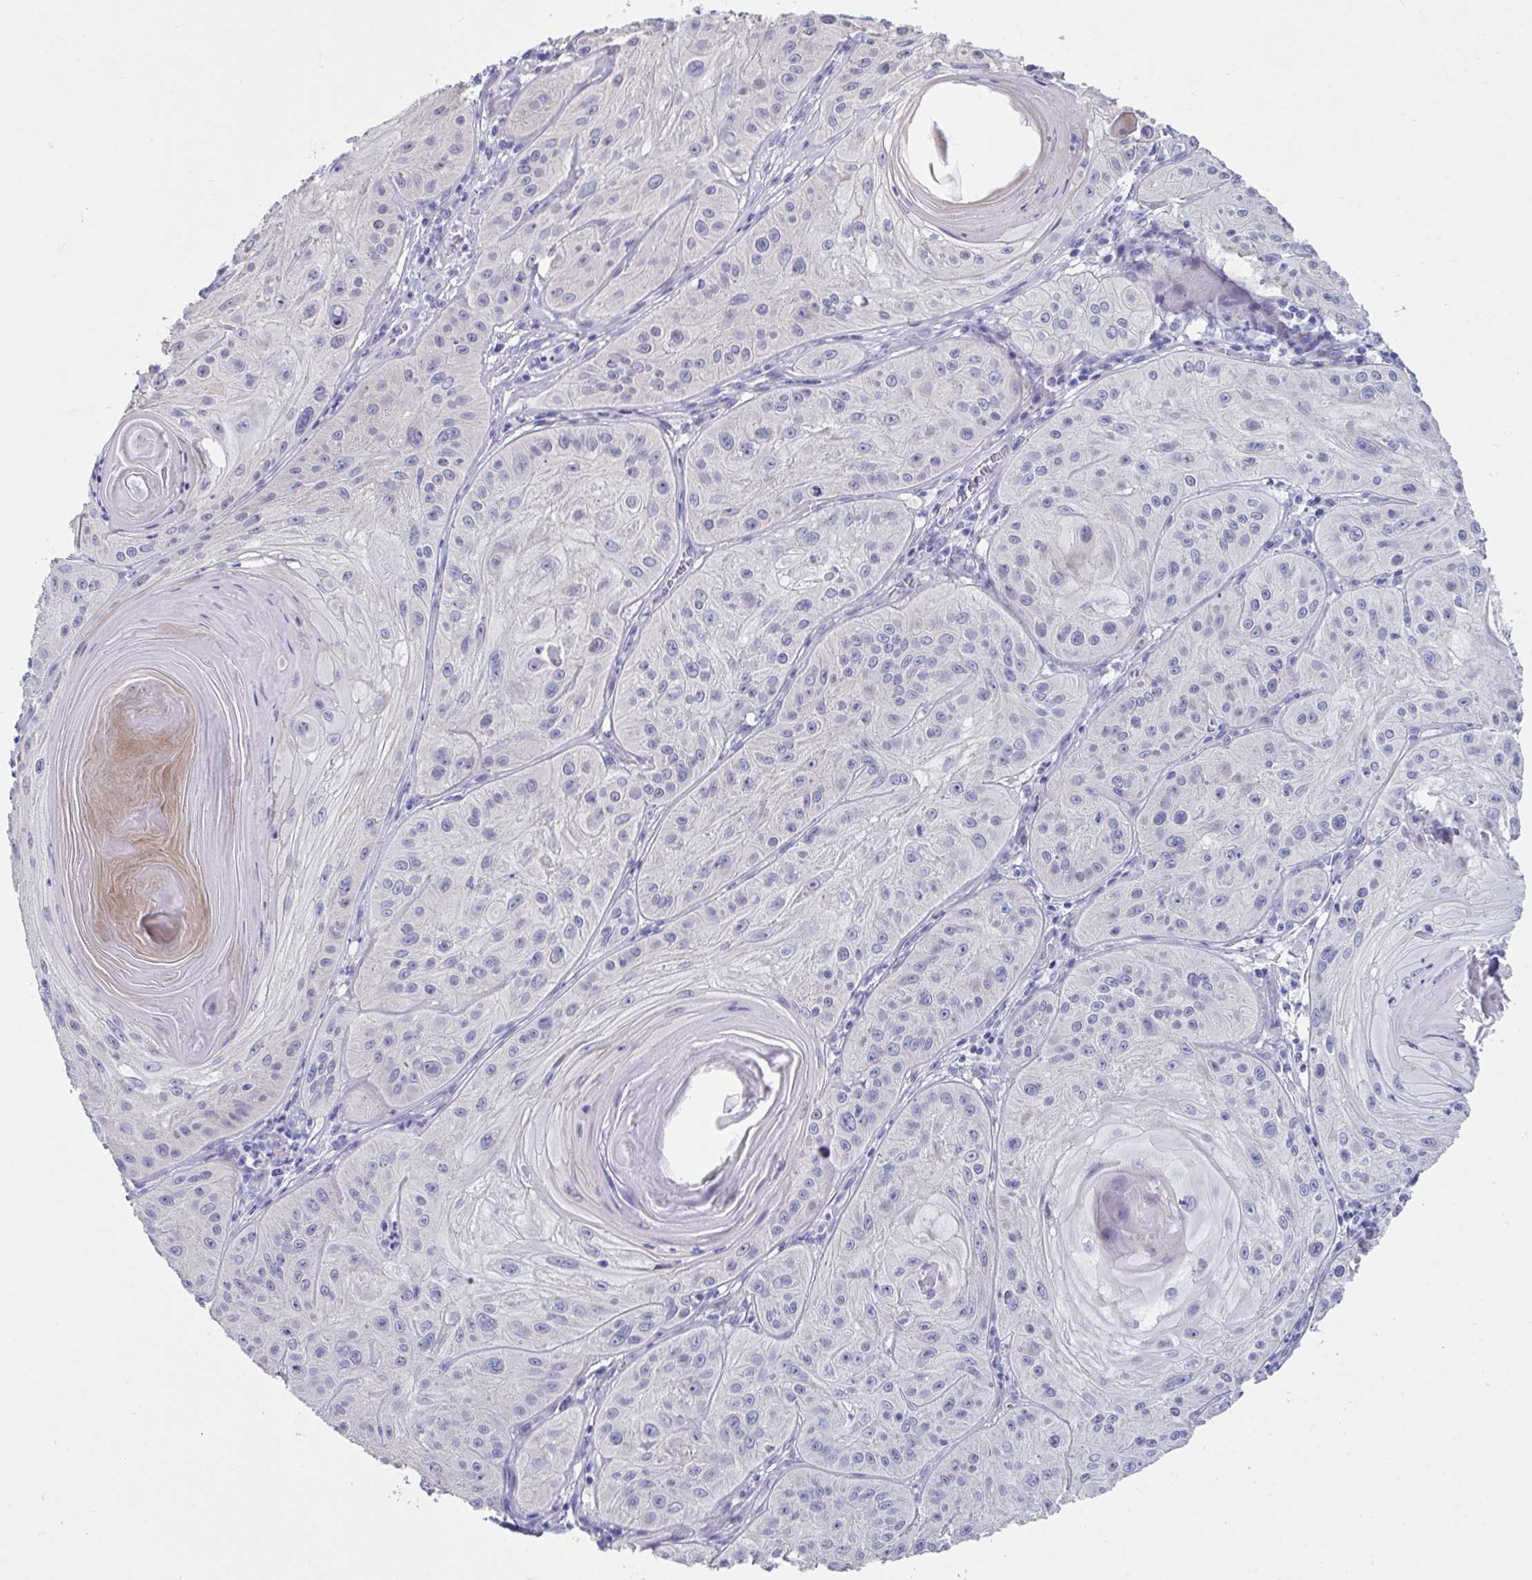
{"staining": {"intensity": "negative", "quantity": "none", "location": "none"}, "tissue": "skin cancer", "cell_type": "Tumor cells", "image_type": "cancer", "snomed": [{"axis": "morphology", "description": "Squamous cell carcinoma, NOS"}, {"axis": "topography", "description": "Skin"}], "caption": "The micrograph displays no significant expression in tumor cells of squamous cell carcinoma (skin). (IHC, brightfield microscopy, high magnification).", "gene": "TTC30B", "patient": {"sex": "male", "age": 85}}